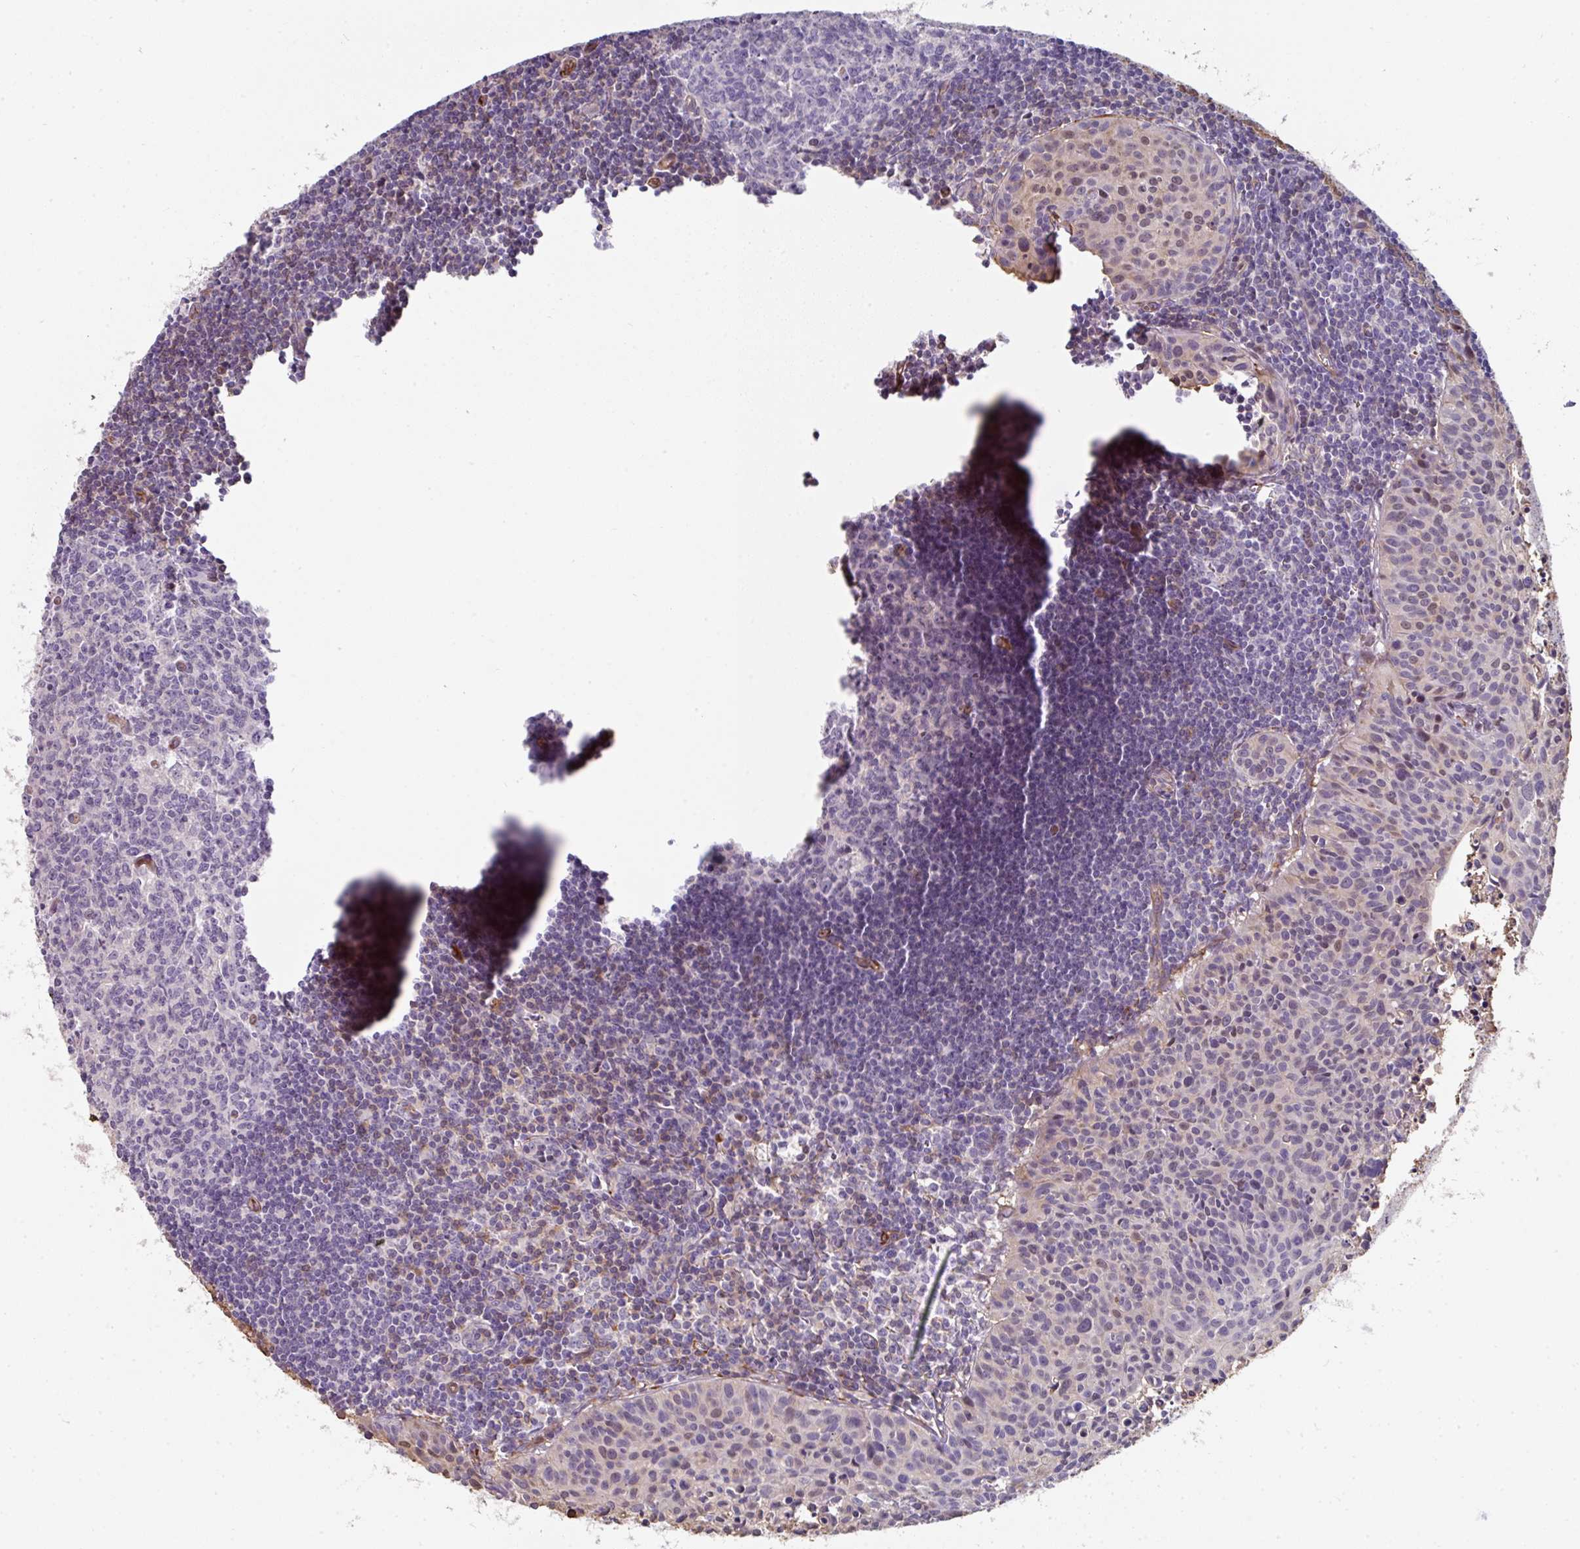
{"staining": {"intensity": "weak", "quantity": "25%-75%", "location": "nuclear"}, "tissue": "lymph node", "cell_type": "Germinal center cells", "image_type": "normal", "snomed": [{"axis": "morphology", "description": "Normal tissue, NOS"}, {"axis": "topography", "description": "Lymph node"}], "caption": "High-power microscopy captured an immunohistochemistry micrograph of unremarkable lymph node, revealing weak nuclear staining in about 25%-75% of germinal center cells.", "gene": "BEND5", "patient": {"sex": "female", "age": 29}}